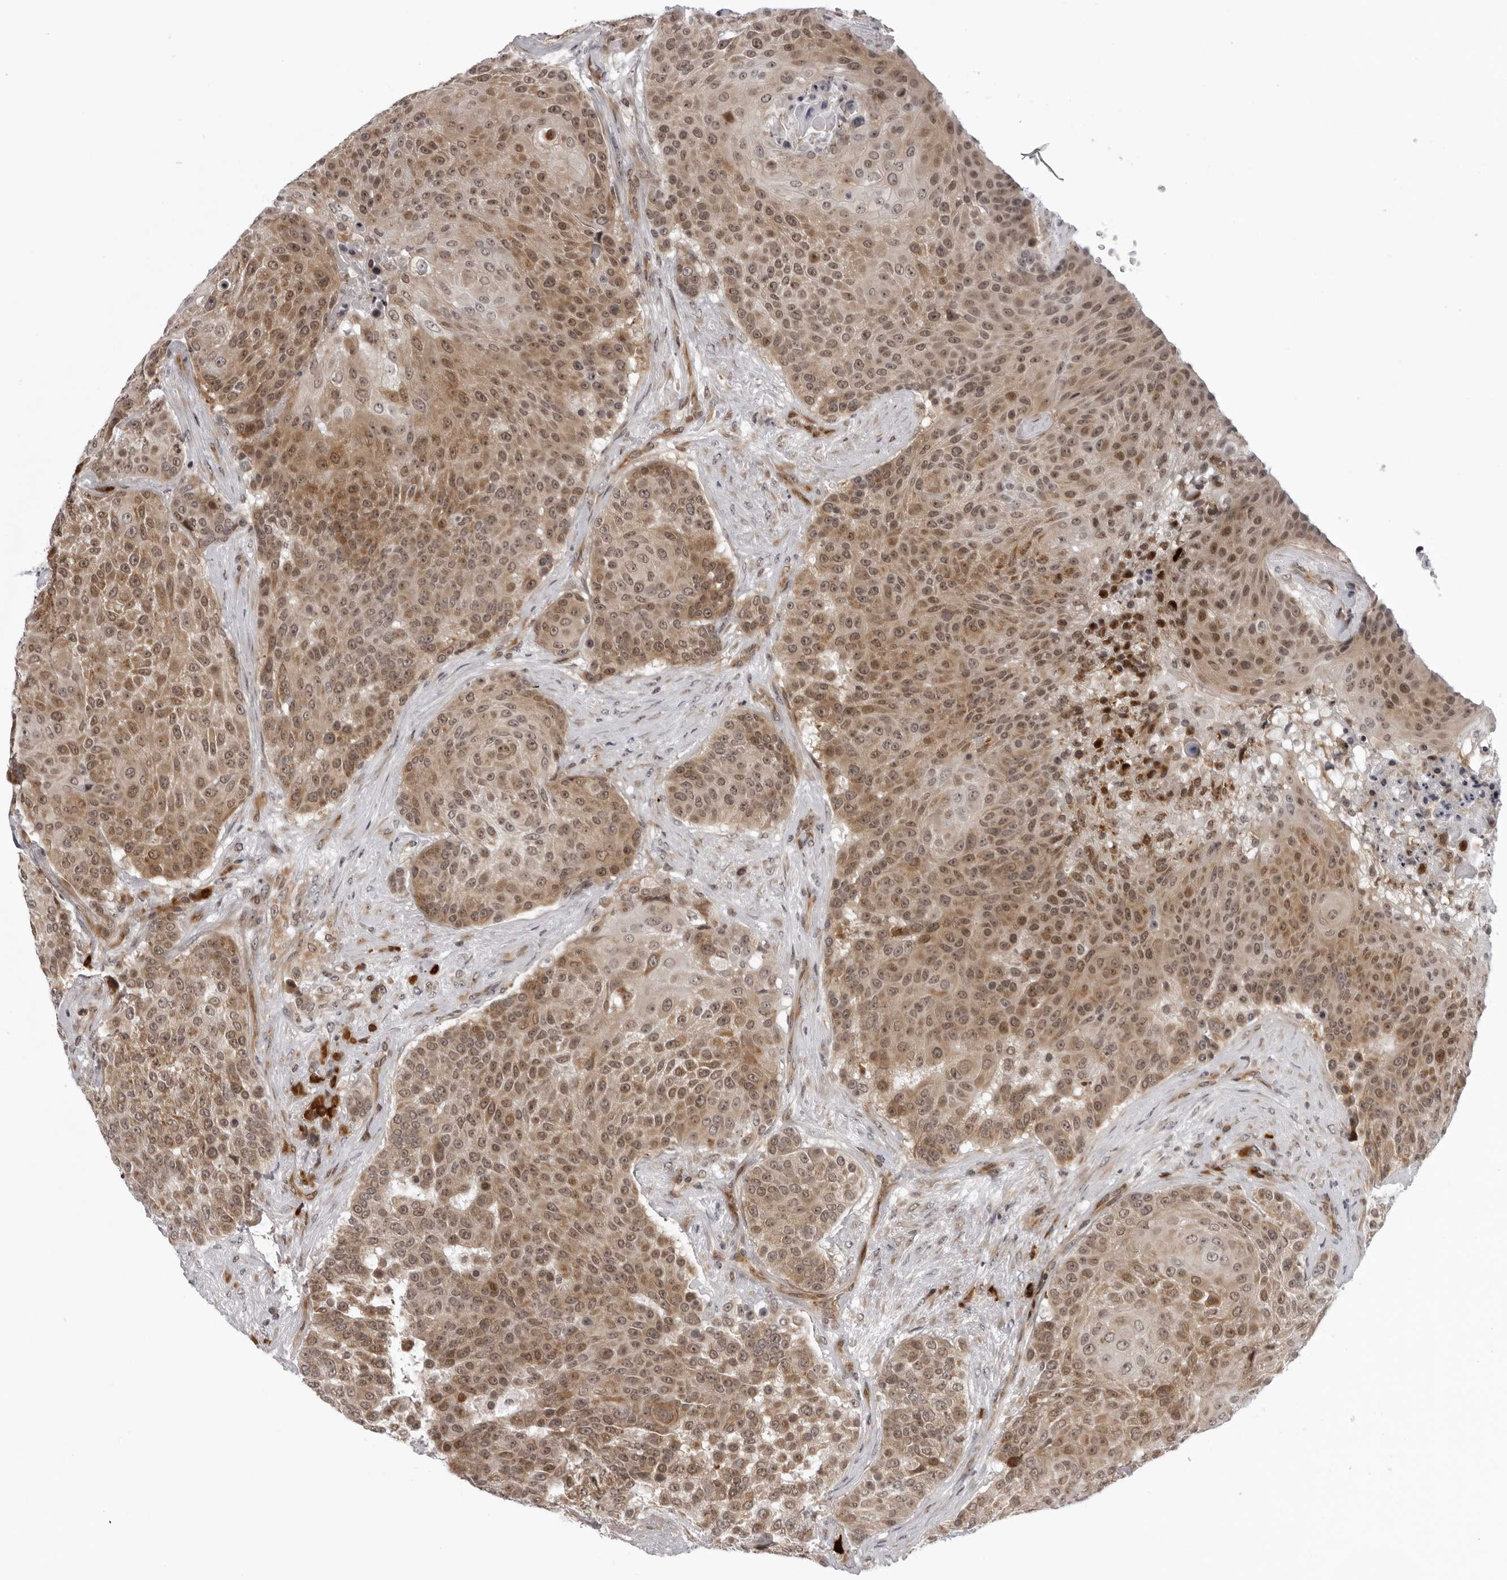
{"staining": {"intensity": "moderate", "quantity": ">75%", "location": "cytoplasmic/membranous,nuclear"}, "tissue": "urothelial cancer", "cell_type": "Tumor cells", "image_type": "cancer", "snomed": [{"axis": "morphology", "description": "Urothelial carcinoma, High grade"}, {"axis": "topography", "description": "Urinary bladder"}], "caption": "High-magnification brightfield microscopy of urothelial cancer stained with DAB (brown) and counterstained with hematoxylin (blue). tumor cells exhibit moderate cytoplasmic/membranous and nuclear expression is present in approximately>75% of cells. The staining is performed using DAB brown chromogen to label protein expression. The nuclei are counter-stained blue using hematoxylin.", "gene": "GCSAML", "patient": {"sex": "female", "age": 63}}